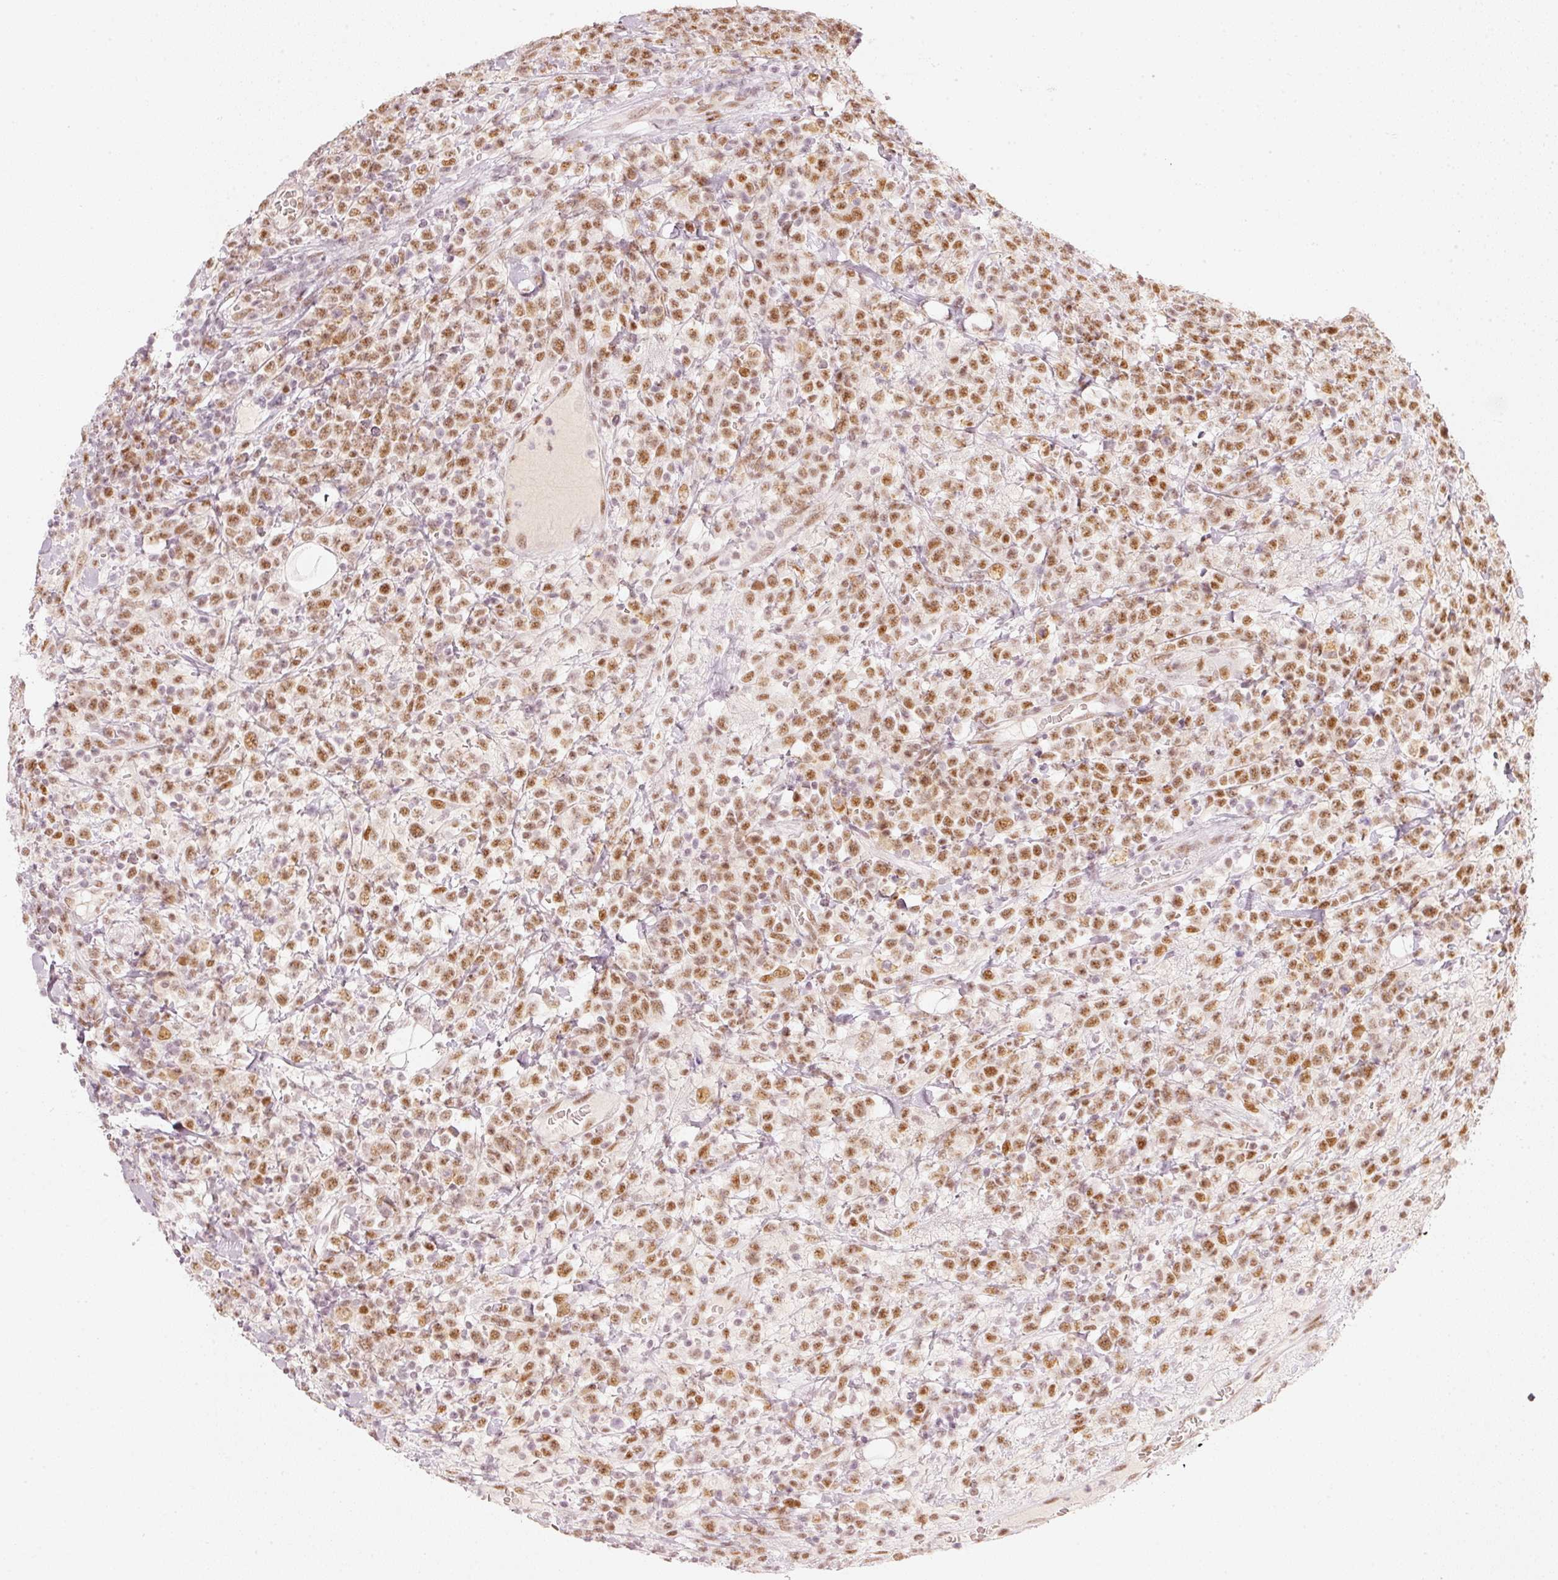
{"staining": {"intensity": "moderate", "quantity": ">75%", "location": "nuclear"}, "tissue": "lymphoma", "cell_type": "Tumor cells", "image_type": "cancer", "snomed": [{"axis": "morphology", "description": "Malignant lymphoma, non-Hodgkin's type, High grade"}, {"axis": "topography", "description": "Colon"}], "caption": "Lymphoma stained with DAB (3,3'-diaminobenzidine) immunohistochemistry (IHC) exhibits medium levels of moderate nuclear positivity in about >75% of tumor cells. (DAB = brown stain, brightfield microscopy at high magnification).", "gene": "PPP1R10", "patient": {"sex": "female", "age": 53}}